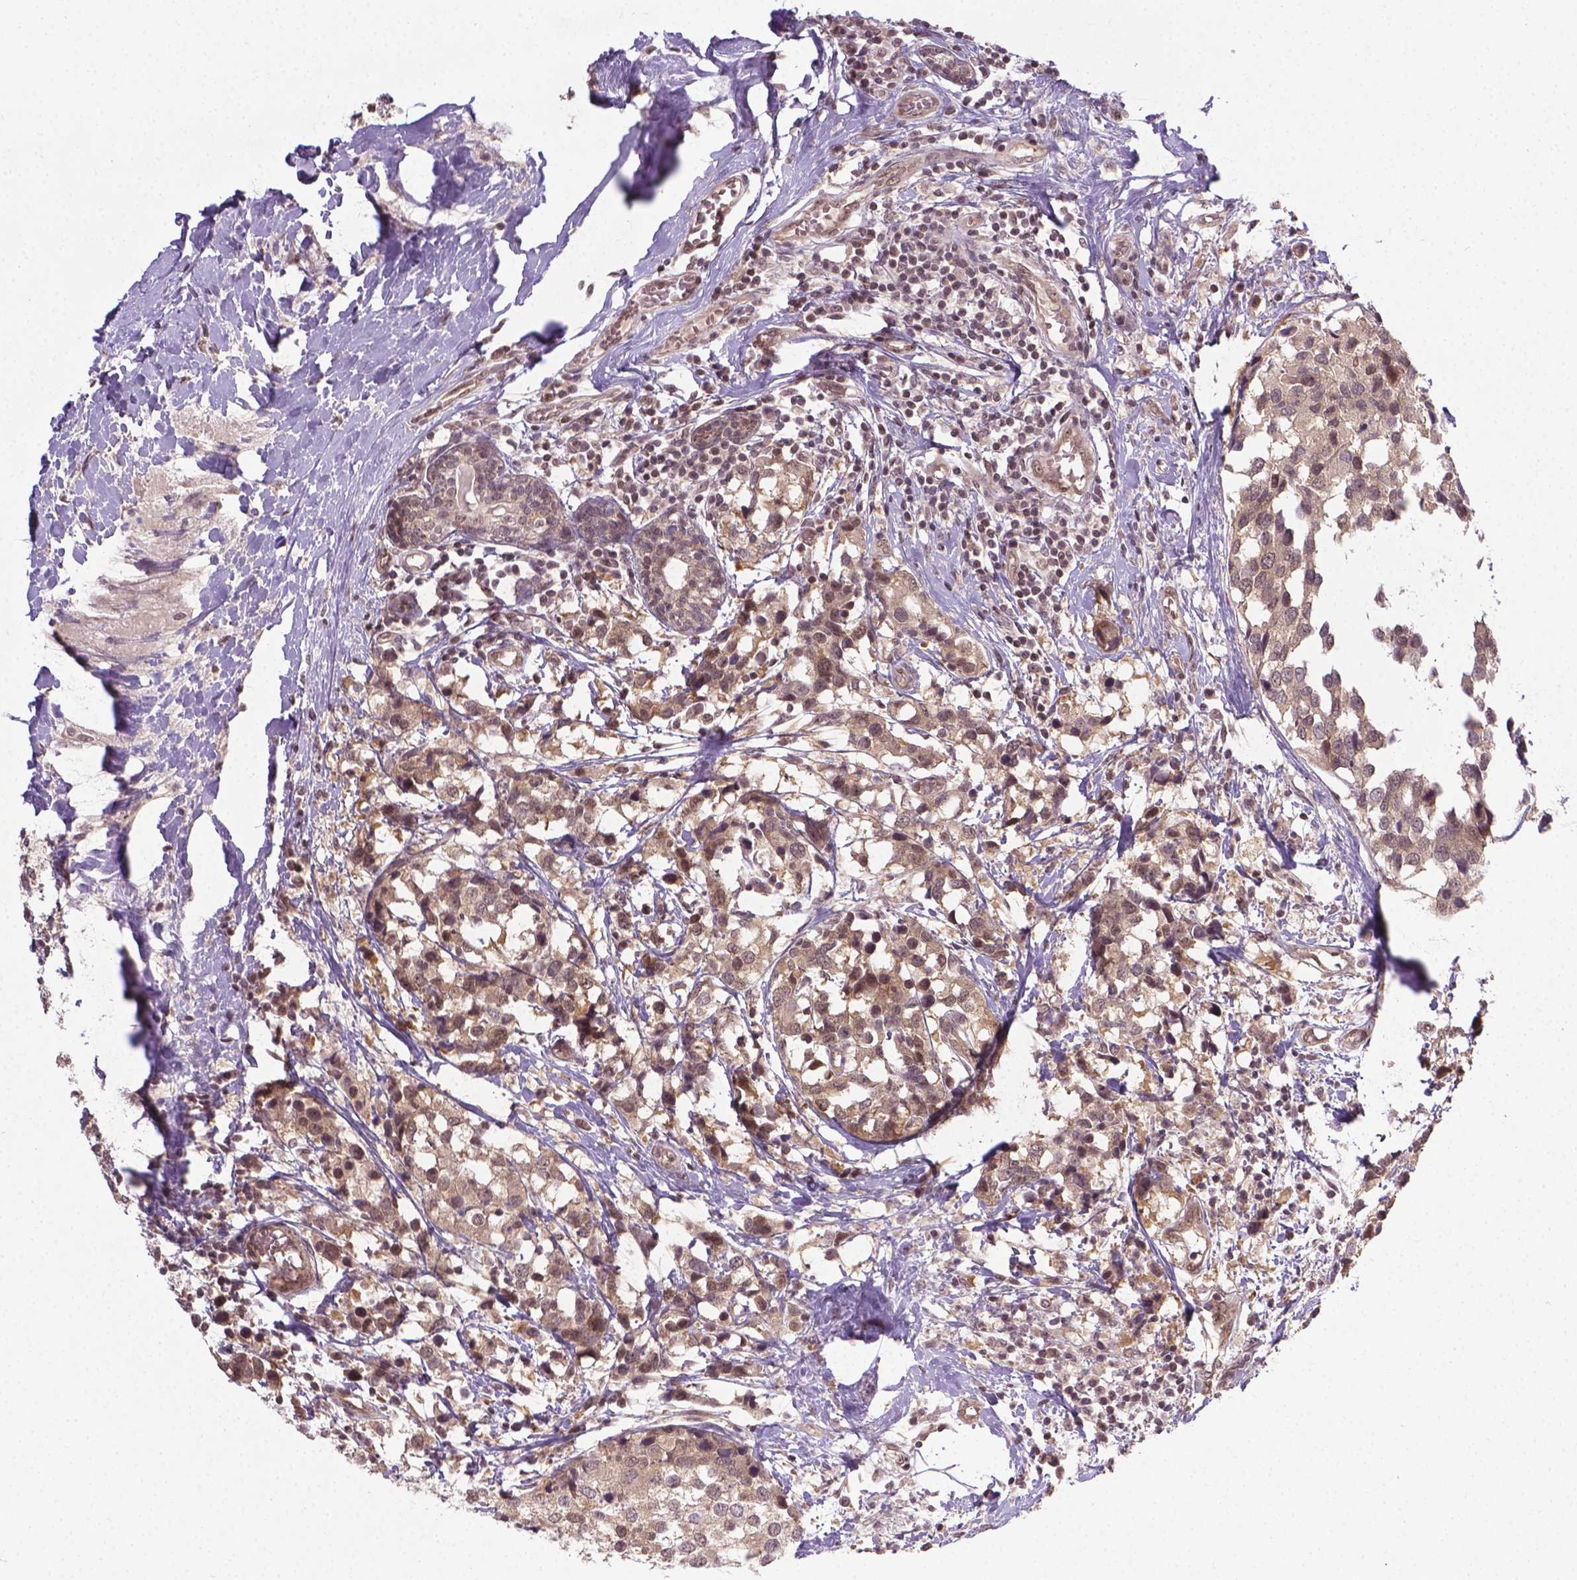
{"staining": {"intensity": "weak", "quantity": ">75%", "location": "cytoplasmic/membranous,nuclear"}, "tissue": "breast cancer", "cell_type": "Tumor cells", "image_type": "cancer", "snomed": [{"axis": "morphology", "description": "Lobular carcinoma"}, {"axis": "topography", "description": "Breast"}], "caption": "This photomicrograph displays immunohistochemistry (IHC) staining of human breast cancer, with low weak cytoplasmic/membranous and nuclear staining in approximately >75% of tumor cells.", "gene": "ANKRD54", "patient": {"sex": "female", "age": 59}}